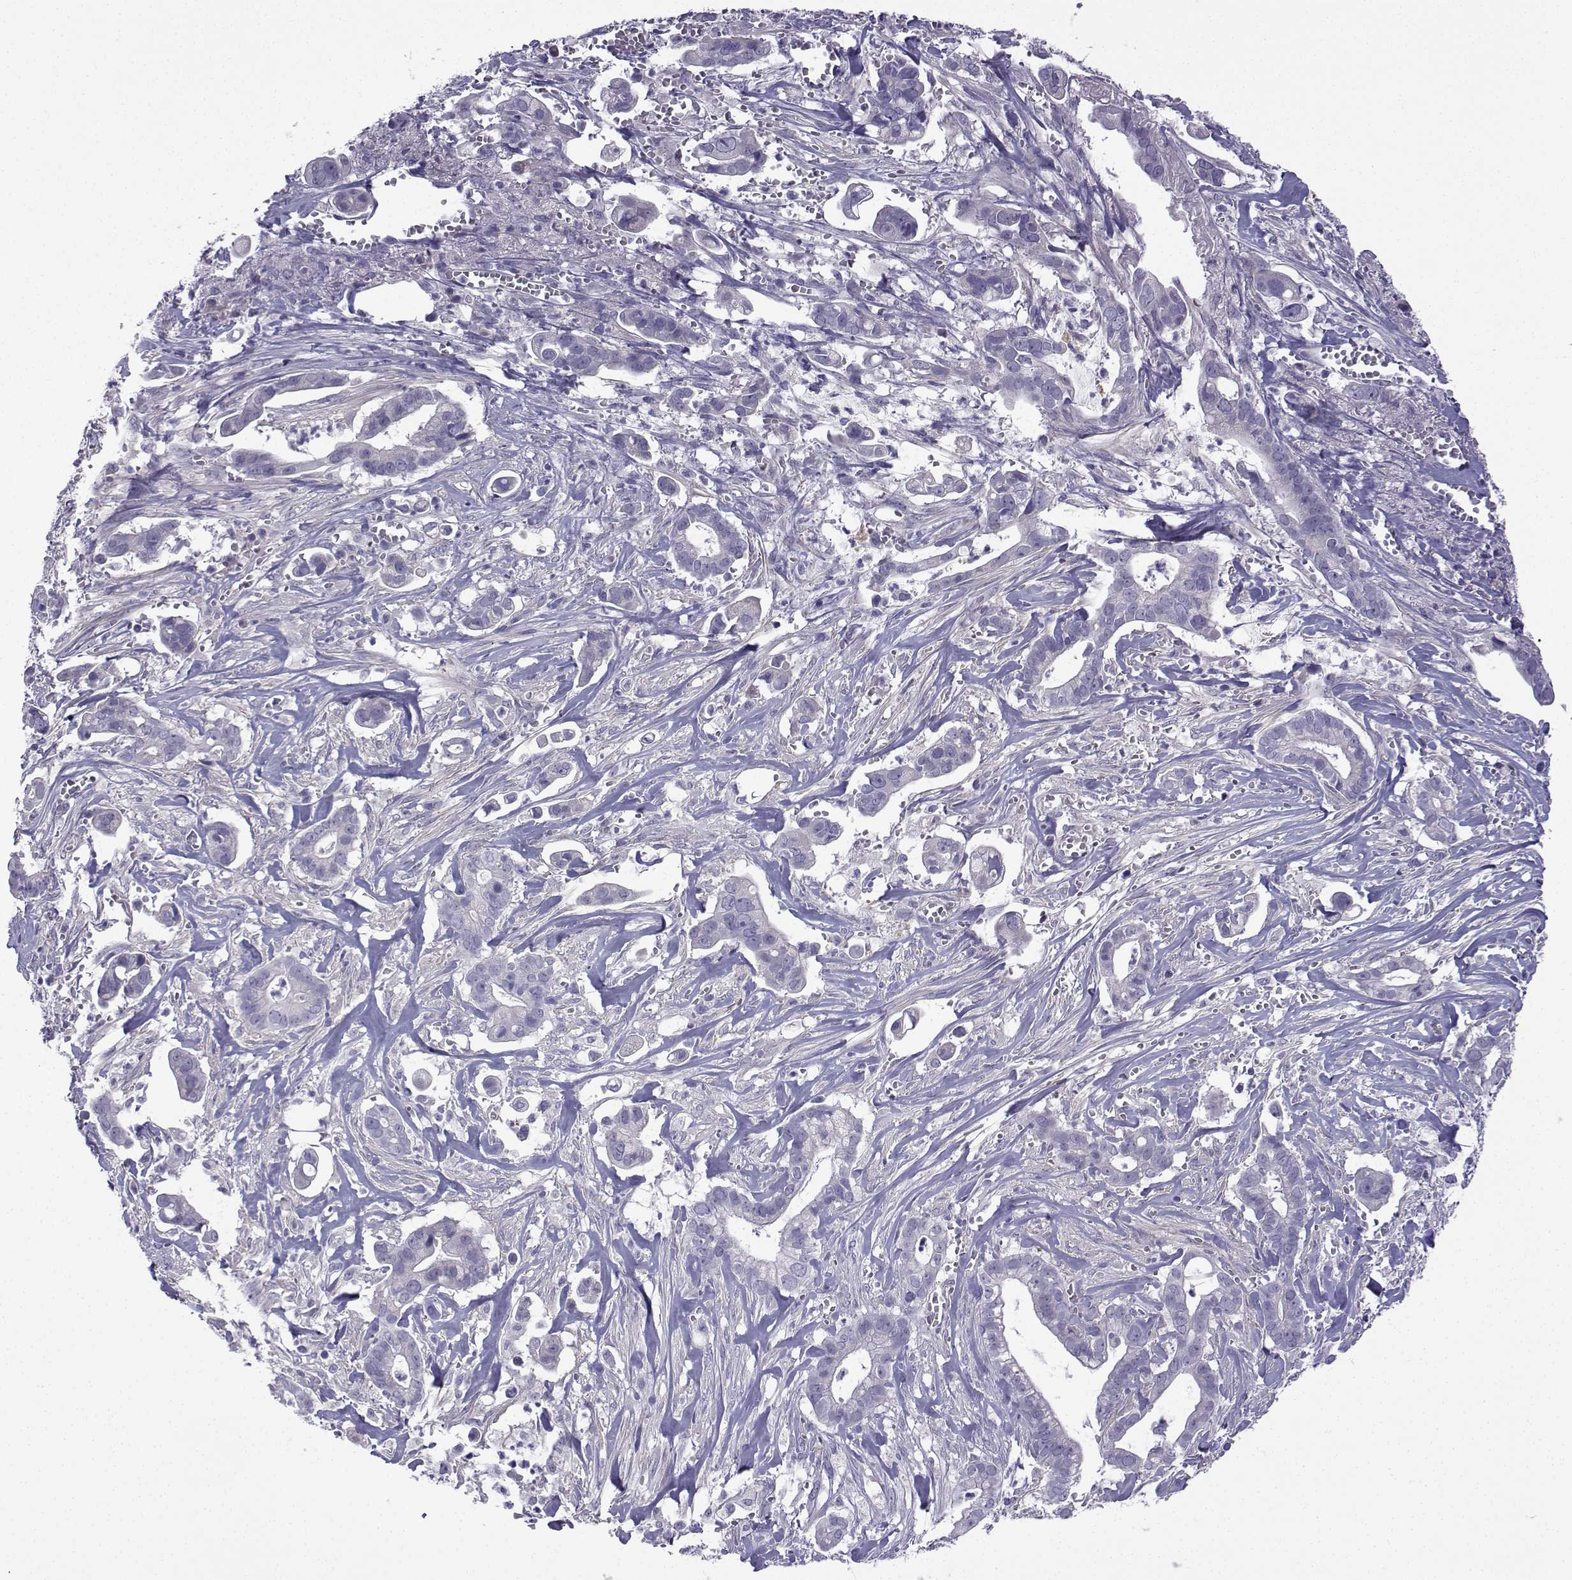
{"staining": {"intensity": "negative", "quantity": "none", "location": "none"}, "tissue": "pancreatic cancer", "cell_type": "Tumor cells", "image_type": "cancer", "snomed": [{"axis": "morphology", "description": "Adenocarcinoma, NOS"}, {"axis": "topography", "description": "Pancreas"}], "caption": "Immunohistochemistry photomicrograph of neoplastic tissue: adenocarcinoma (pancreatic) stained with DAB (3,3'-diaminobenzidine) reveals no significant protein positivity in tumor cells. The staining was performed using DAB to visualize the protein expression in brown, while the nuclei were stained in blue with hematoxylin (Magnification: 20x).", "gene": "SPACA7", "patient": {"sex": "male", "age": 61}}